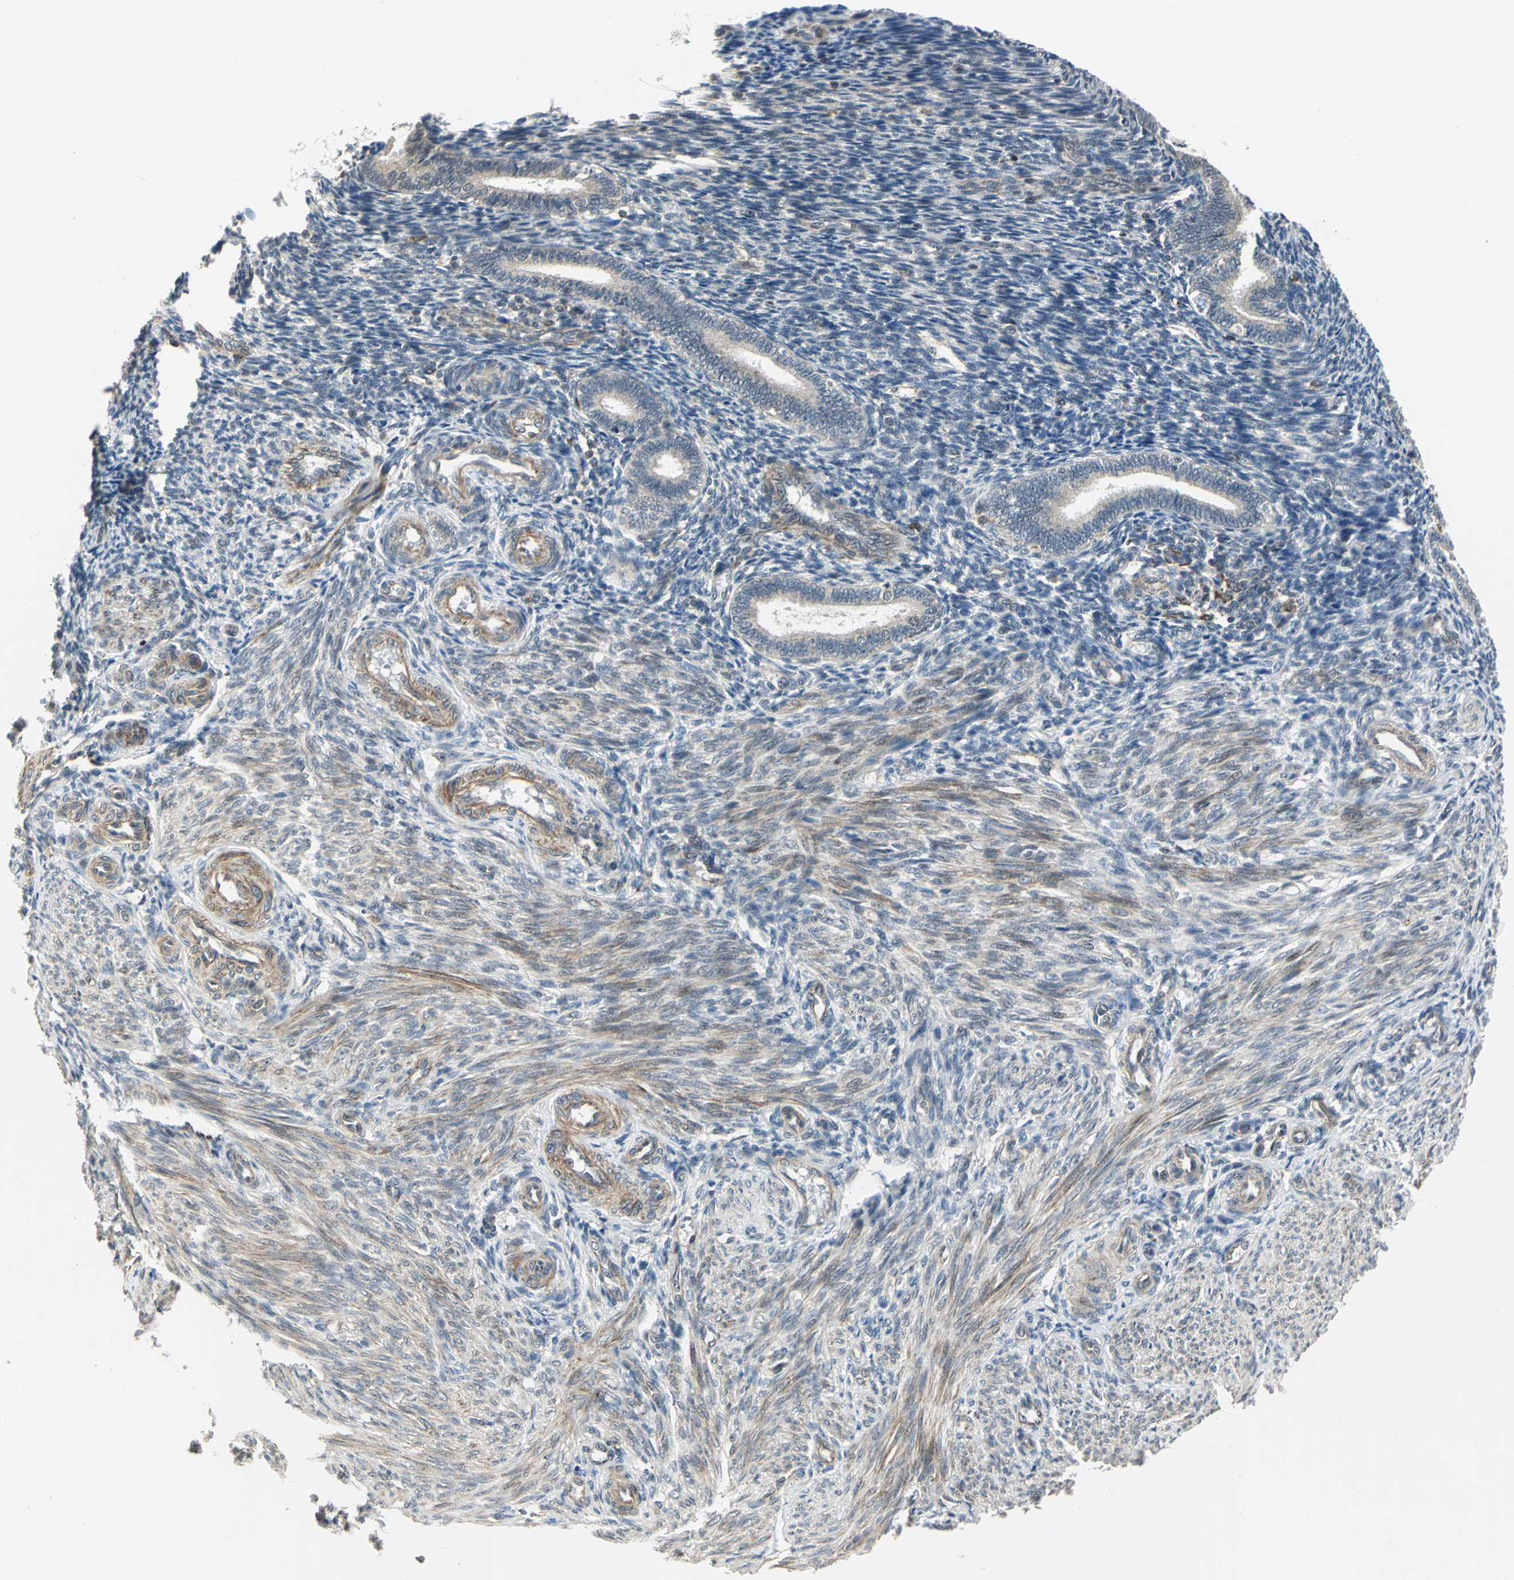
{"staining": {"intensity": "weak", "quantity": "25%-75%", "location": "cytoplasmic/membranous"}, "tissue": "endometrium", "cell_type": "Cells in endometrial stroma", "image_type": "normal", "snomed": [{"axis": "morphology", "description": "Normal tissue, NOS"}, {"axis": "topography", "description": "Endometrium"}], "caption": "Protein expression analysis of unremarkable endometrium shows weak cytoplasmic/membranous positivity in approximately 25%-75% of cells in endometrial stroma. (Stains: DAB in brown, nuclei in blue, Microscopy: brightfield microscopy at high magnification).", "gene": "PLAGL2", "patient": {"sex": "female", "age": 27}}